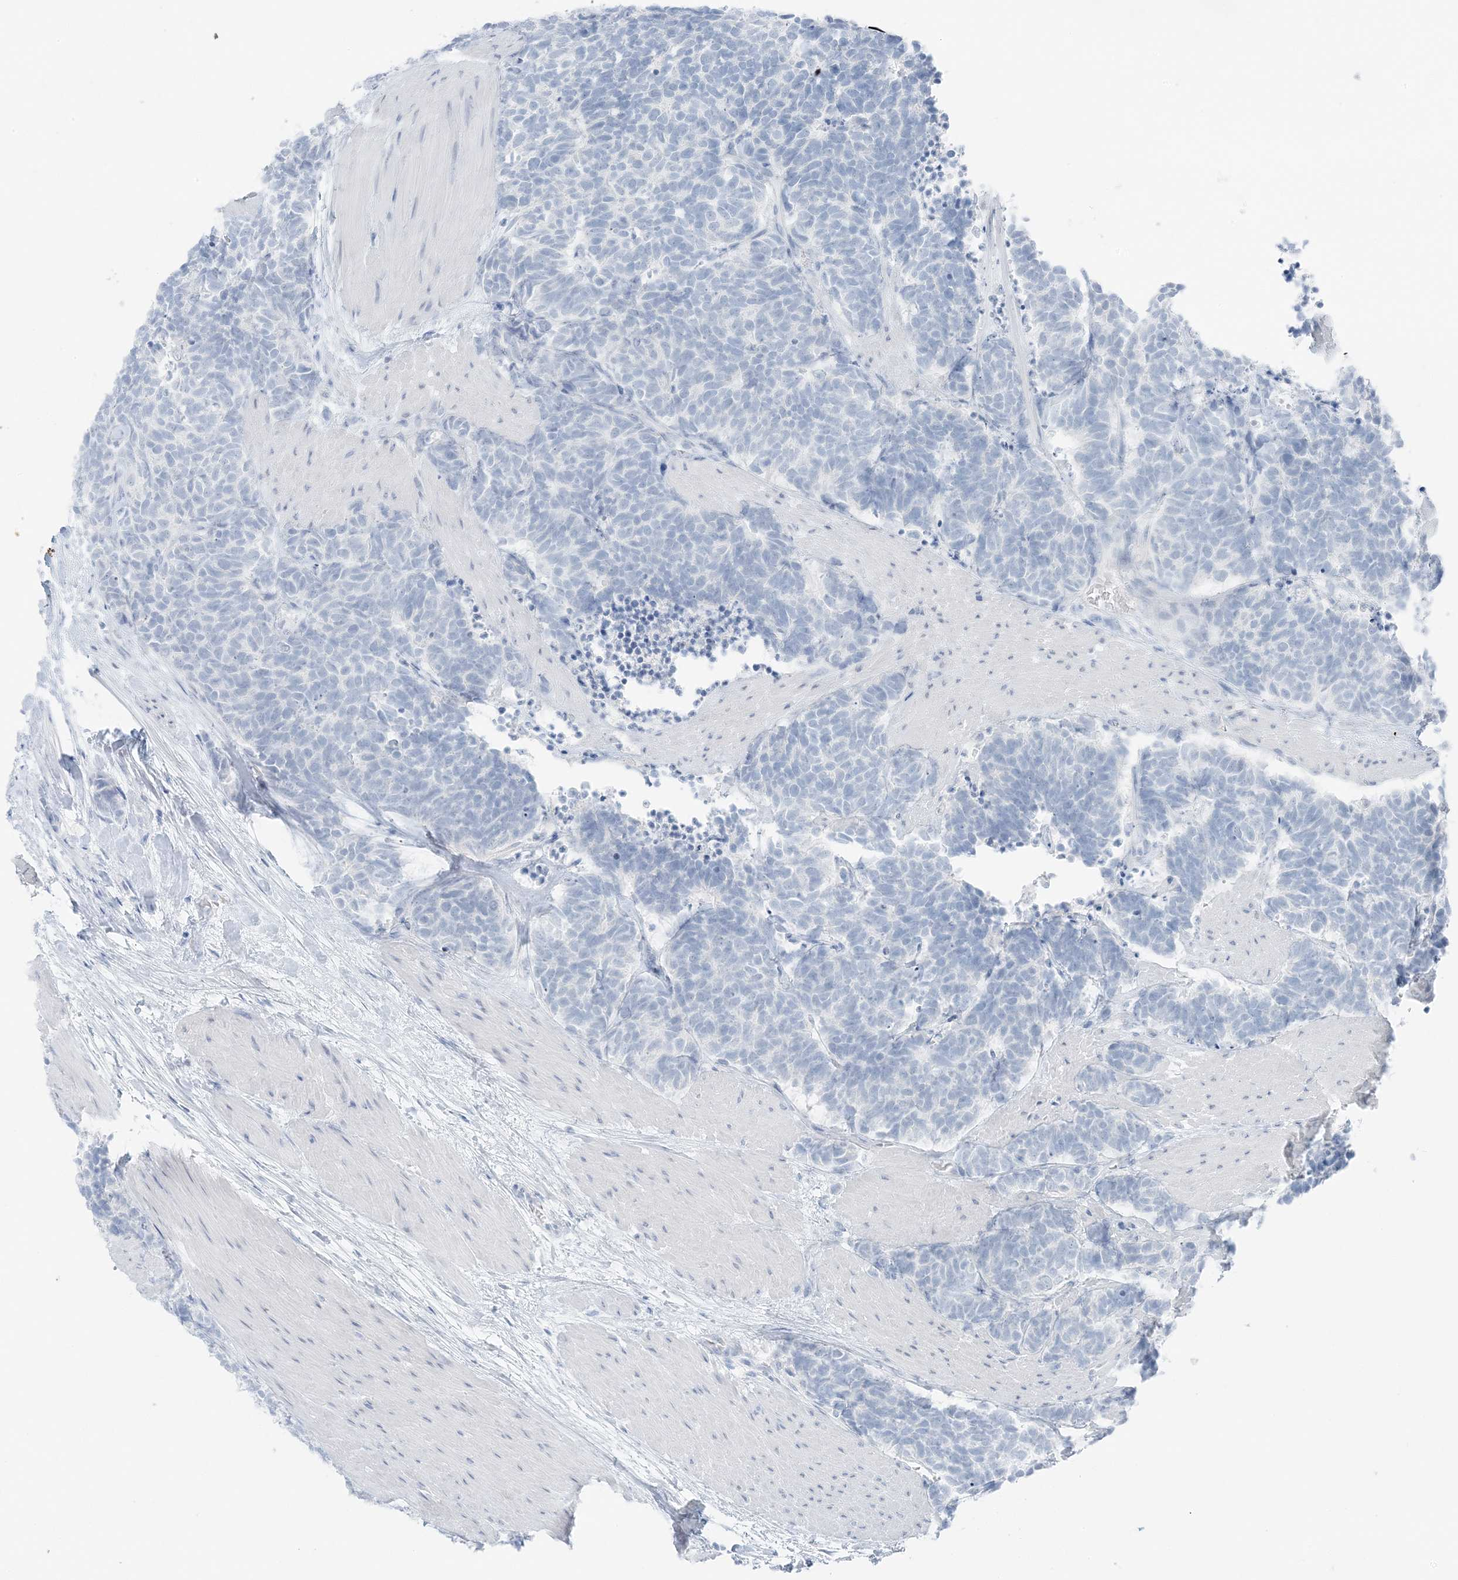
{"staining": {"intensity": "negative", "quantity": "none", "location": "none"}, "tissue": "carcinoid", "cell_type": "Tumor cells", "image_type": "cancer", "snomed": [{"axis": "morphology", "description": "Carcinoma, NOS"}, {"axis": "morphology", "description": "Carcinoid, malignant, NOS"}, {"axis": "topography", "description": "Urinary bladder"}], "caption": "IHC of human carcinoid shows no positivity in tumor cells.", "gene": "ZFP64", "patient": {"sex": "male", "age": 57}}